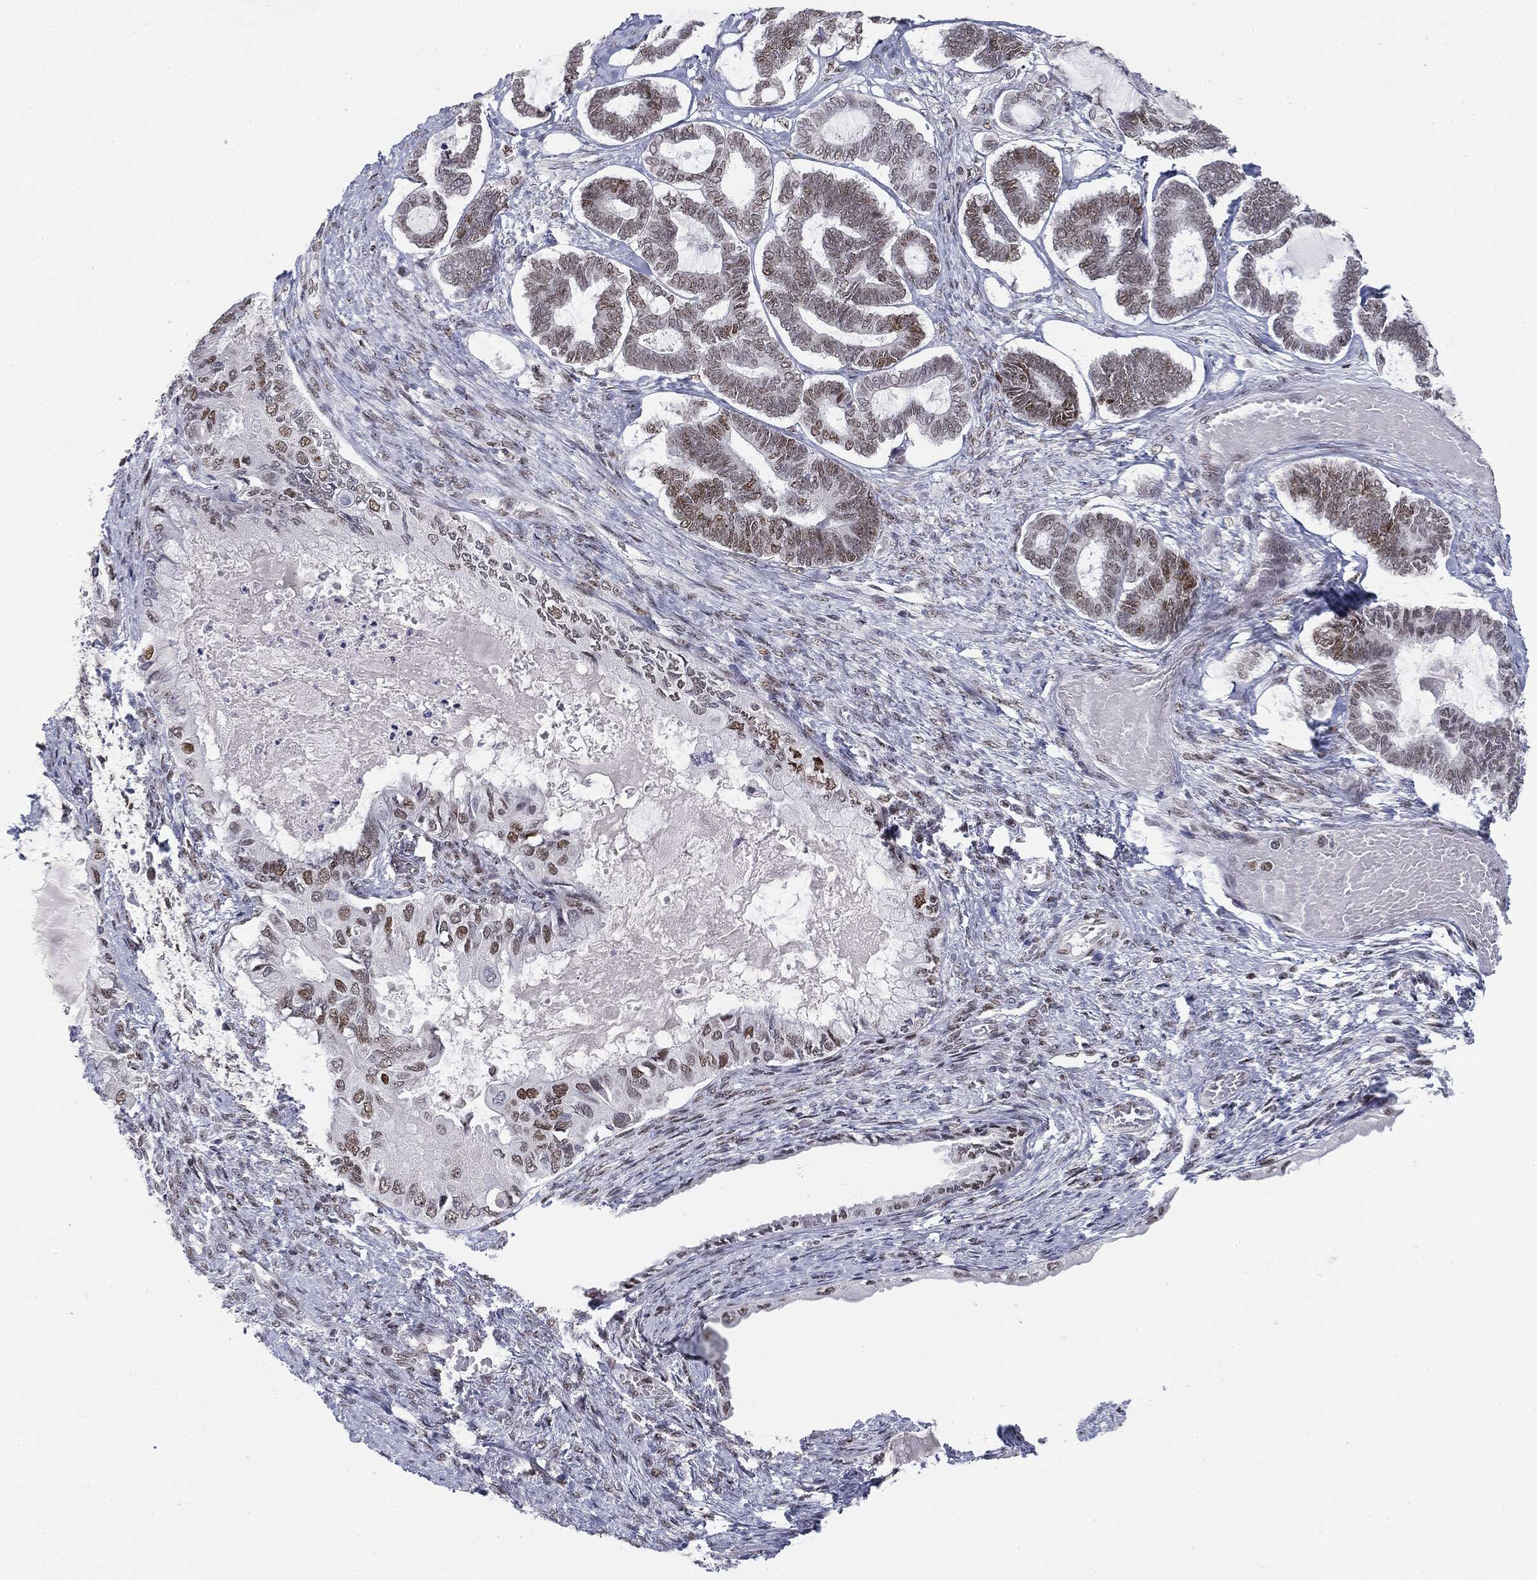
{"staining": {"intensity": "moderate", "quantity": "<25%", "location": "nuclear"}, "tissue": "ovarian cancer", "cell_type": "Tumor cells", "image_type": "cancer", "snomed": [{"axis": "morphology", "description": "Carcinoma, endometroid"}, {"axis": "topography", "description": "Ovary"}], "caption": "DAB immunohistochemical staining of endometroid carcinoma (ovarian) shows moderate nuclear protein staining in approximately <25% of tumor cells.", "gene": "MDC1", "patient": {"sex": "female", "age": 70}}